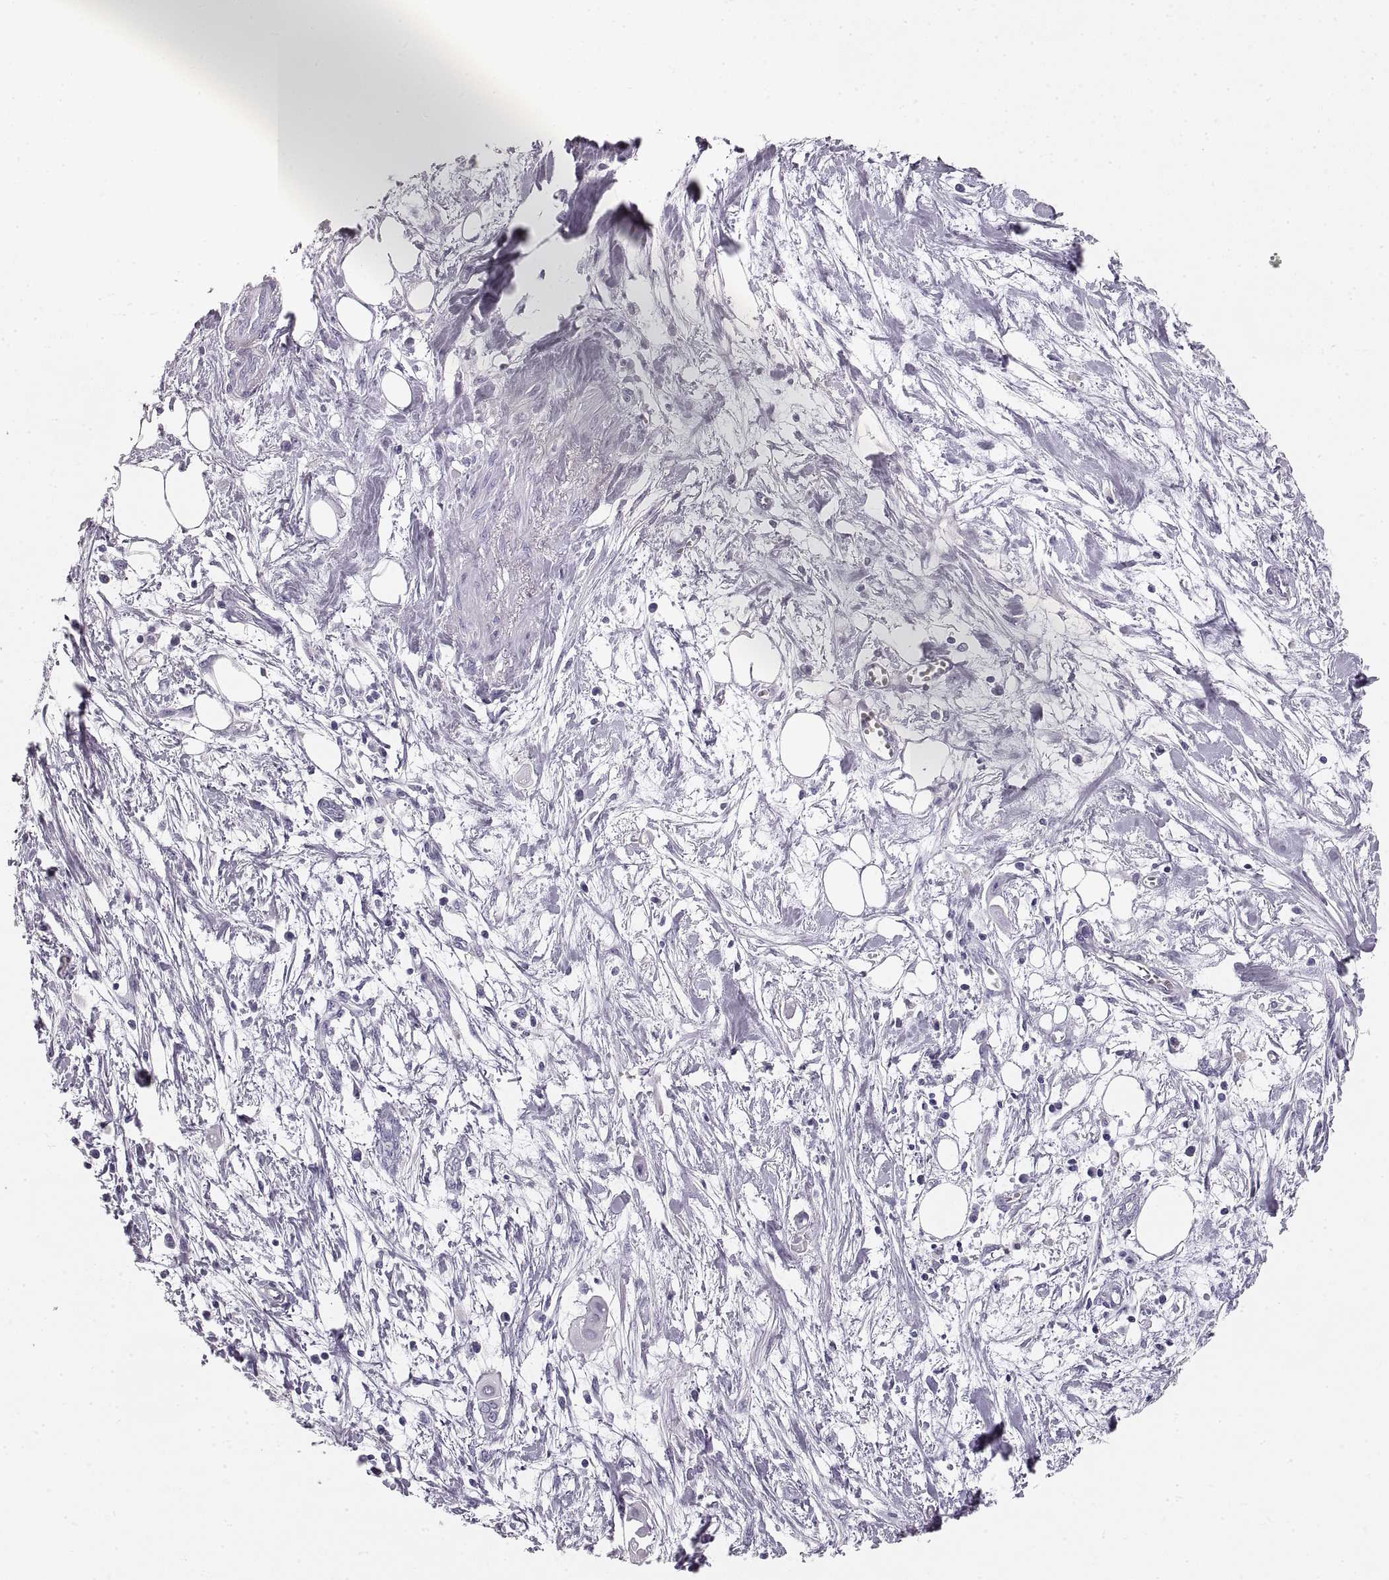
{"staining": {"intensity": "negative", "quantity": "none", "location": "none"}, "tissue": "pancreatic cancer", "cell_type": "Tumor cells", "image_type": "cancer", "snomed": [{"axis": "morphology", "description": "Adenocarcinoma, NOS"}, {"axis": "topography", "description": "Pancreas"}], "caption": "Tumor cells are negative for protein expression in human pancreatic adenocarcinoma. (Immunohistochemistry (ihc), brightfield microscopy, high magnification).", "gene": "CRYAA", "patient": {"sex": "male", "age": 50}}